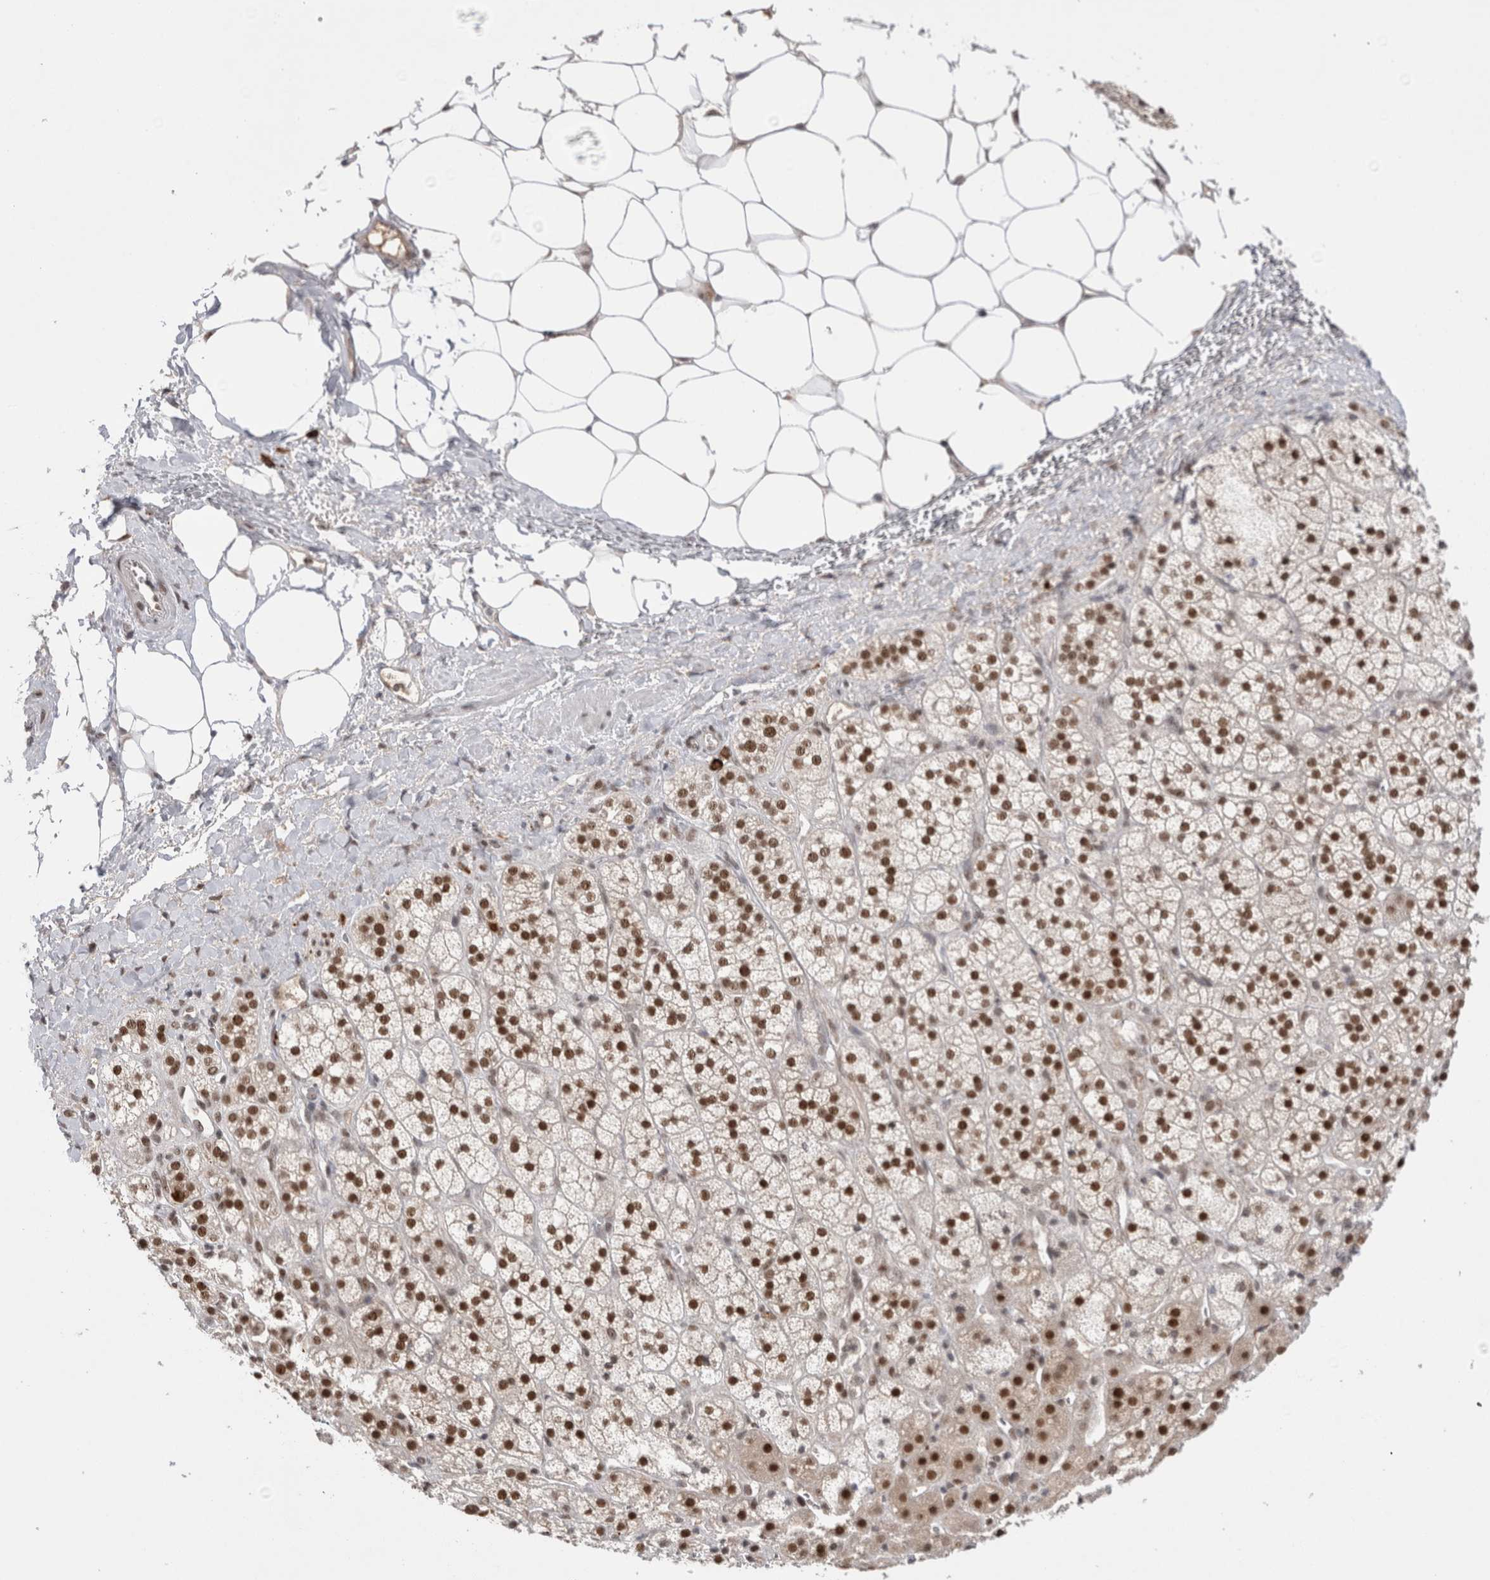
{"staining": {"intensity": "strong", "quantity": "25%-75%", "location": "nuclear"}, "tissue": "adrenal gland", "cell_type": "Glandular cells", "image_type": "normal", "snomed": [{"axis": "morphology", "description": "Normal tissue, NOS"}, {"axis": "topography", "description": "Adrenal gland"}], "caption": "Immunohistochemistry histopathology image of normal human adrenal gland stained for a protein (brown), which reveals high levels of strong nuclear expression in approximately 25%-75% of glandular cells.", "gene": "ZNF24", "patient": {"sex": "male", "age": 56}}